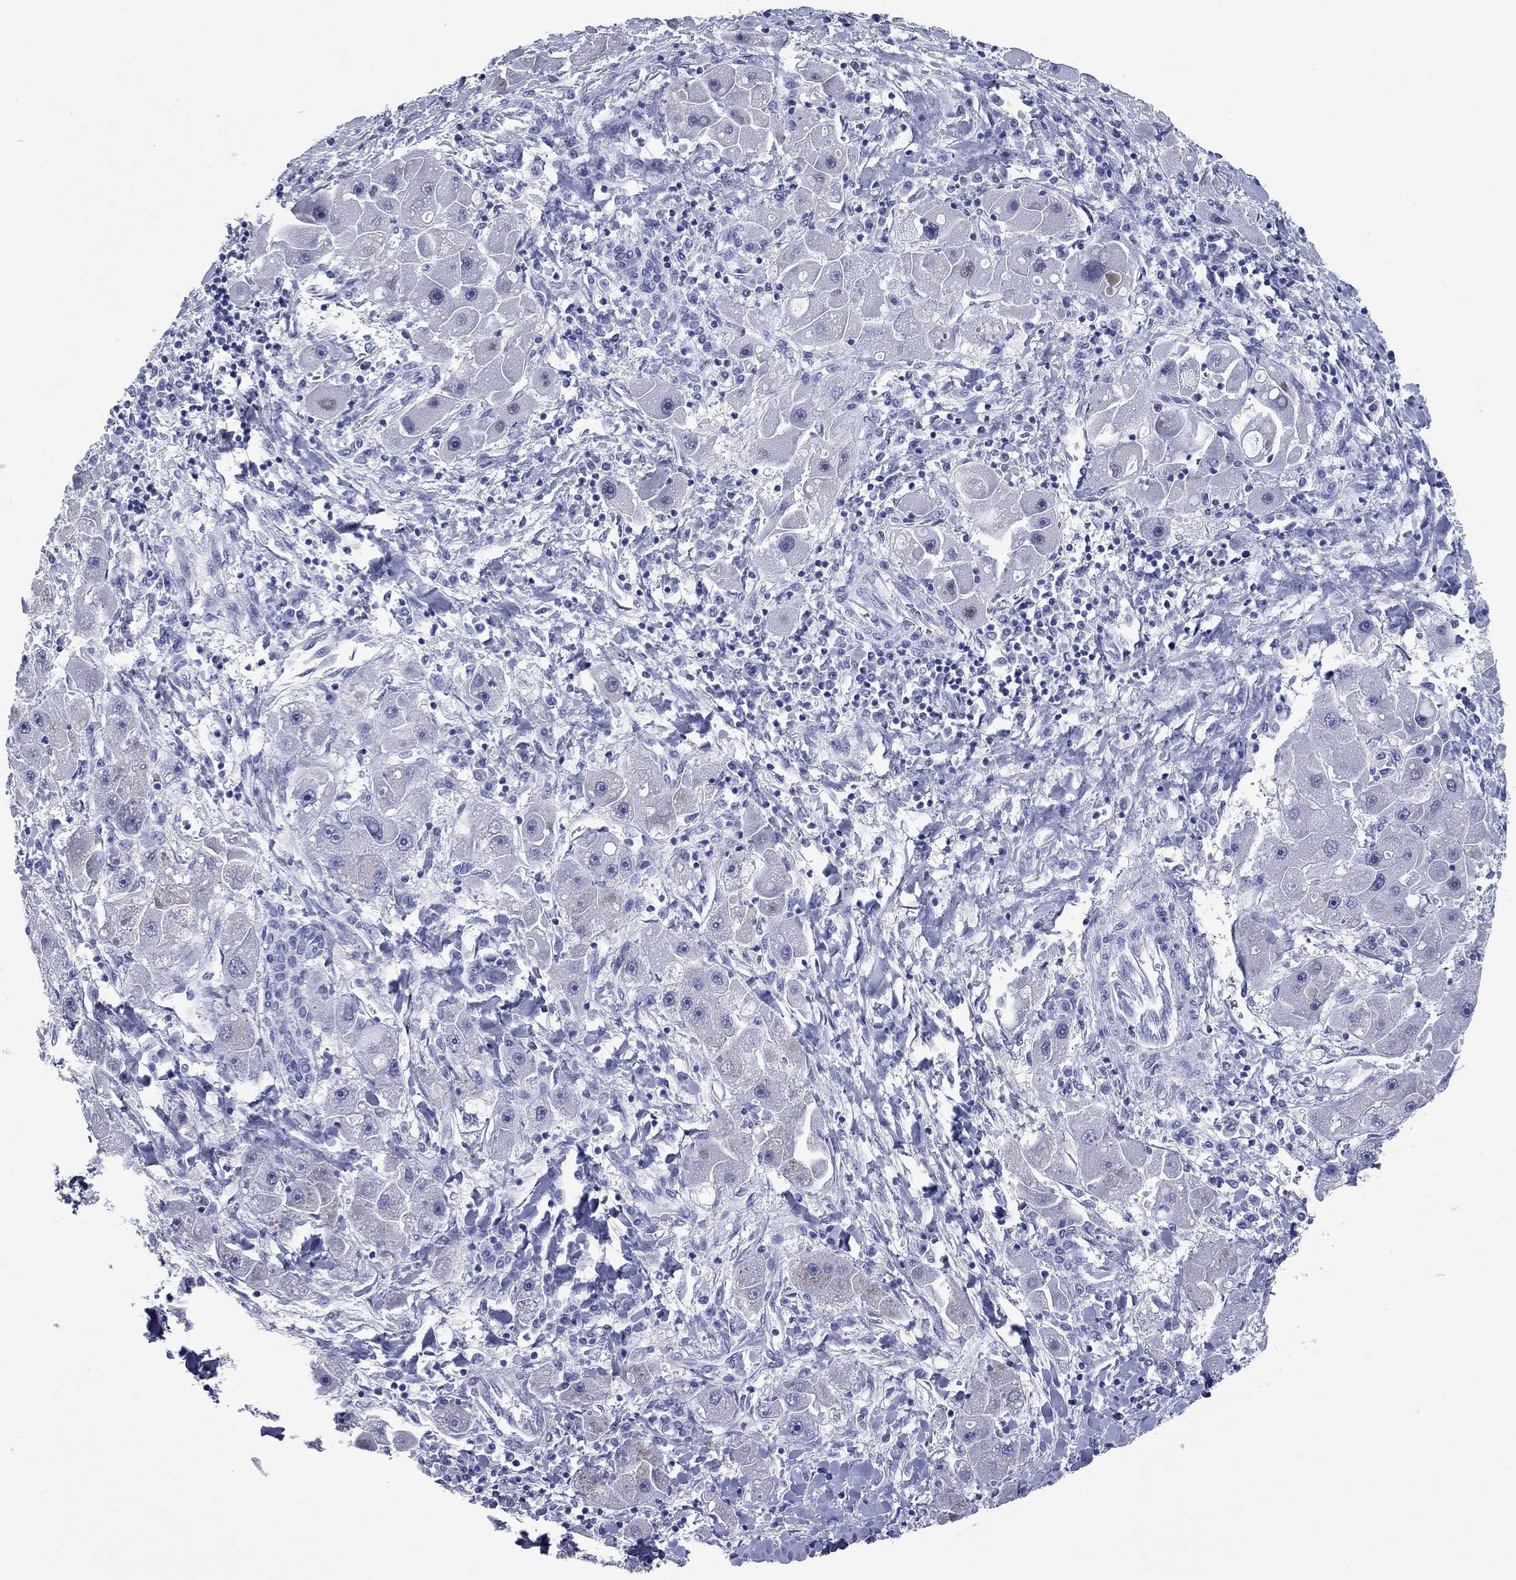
{"staining": {"intensity": "negative", "quantity": "none", "location": "none"}, "tissue": "liver cancer", "cell_type": "Tumor cells", "image_type": "cancer", "snomed": [{"axis": "morphology", "description": "Carcinoma, Hepatocellular, NOS"}, {"axis": "topography", "description": "Liver"}], "caption": "A micrograph of human liver cancer is negative for staining in tumor cells. (Stains: DAB IHC with hematoxylin counter stain, Microscopy: brightfield microscopy at high magnification).", "gene": "CCNA1", "patient": {"sex": "male", "age": 24}}